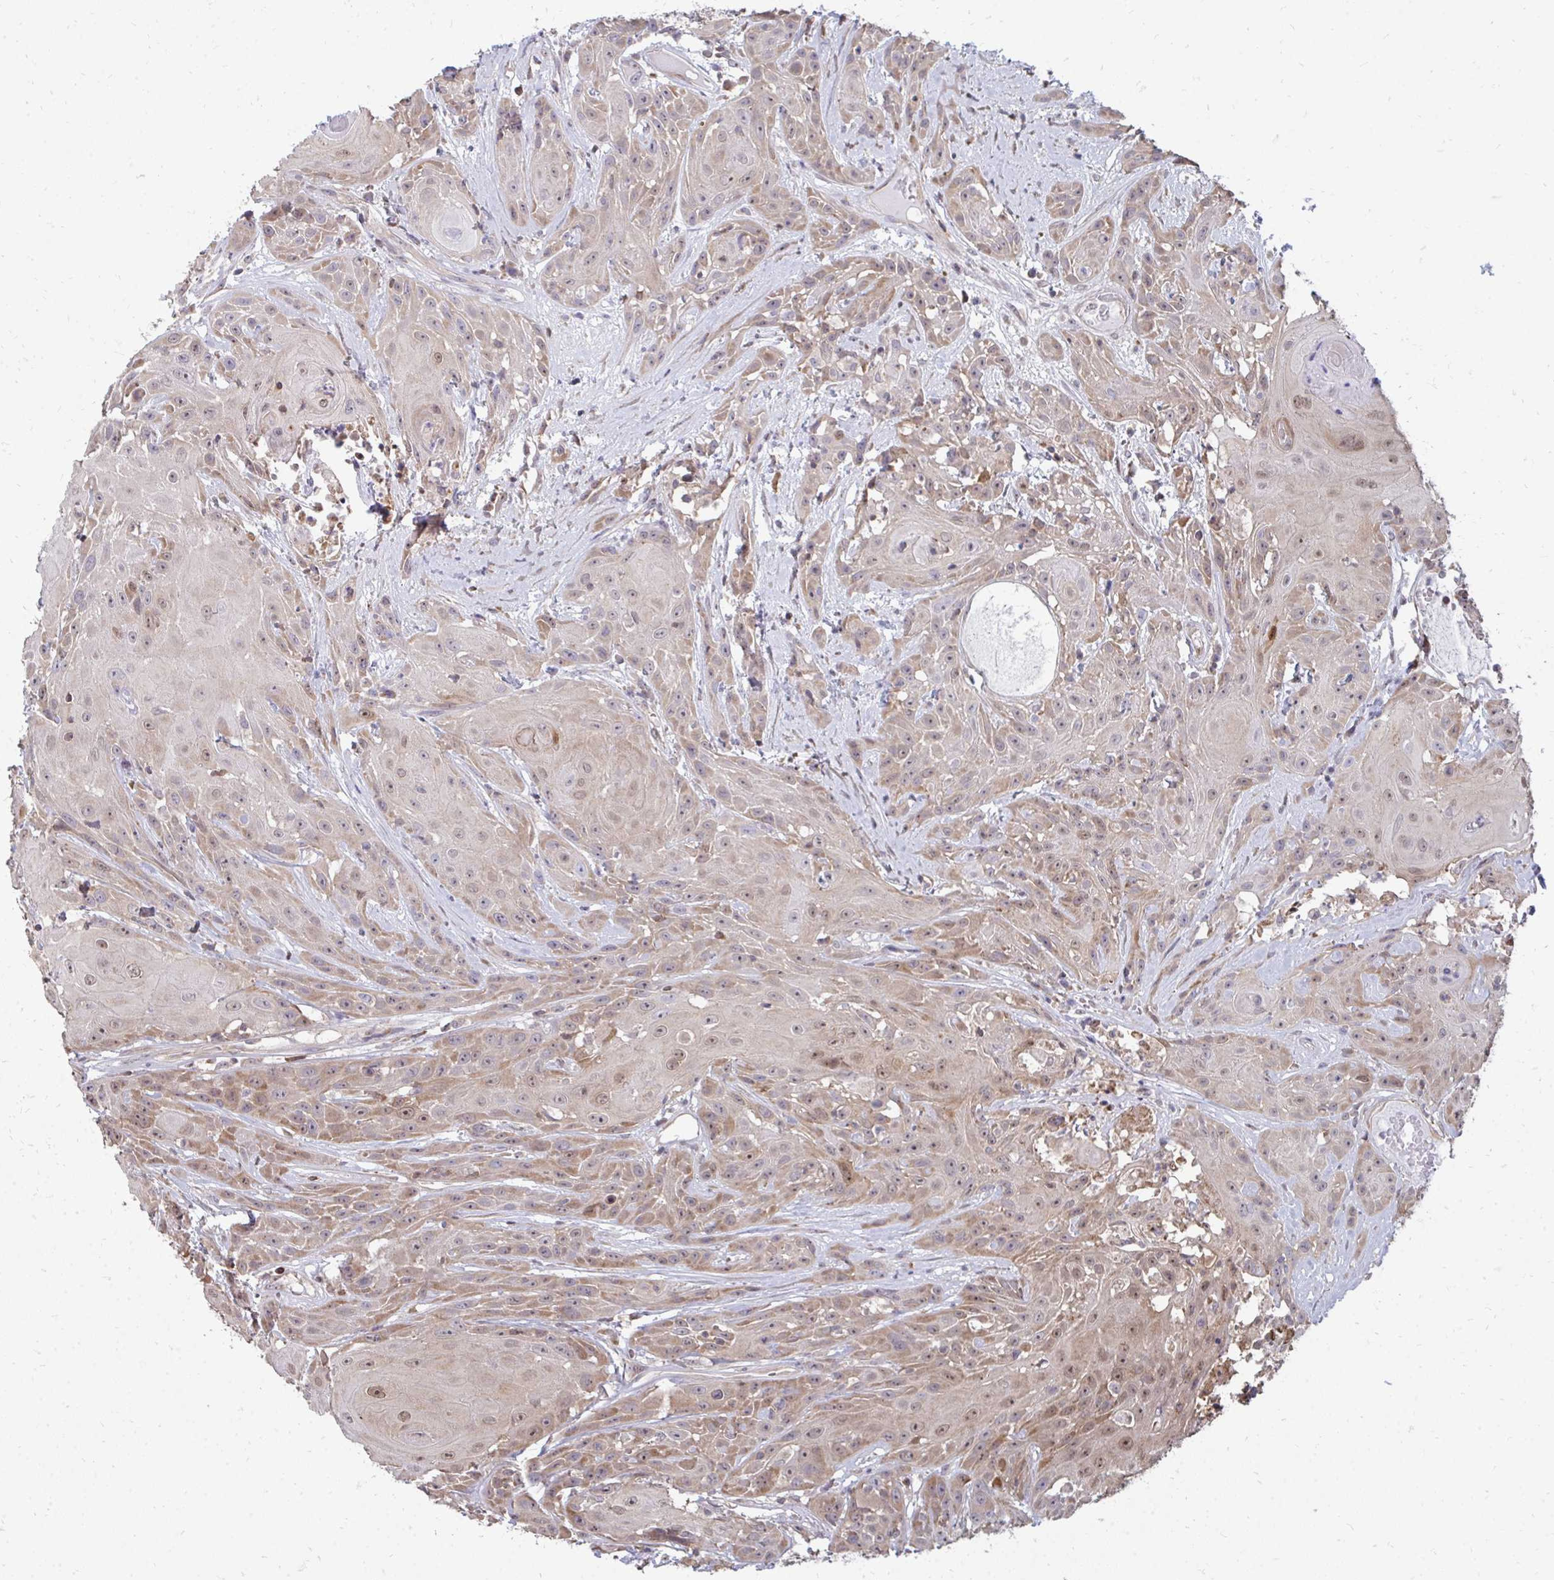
{"staining": {"intensity": "weak", "quantity": ">75%", "location": "cytoplasmic/membranous"}, "tissue": "head and neck cancer", "cell_type": "Tumor cells", "image_type": "cancer", "snomed": [{"axis": "morphology", "description": "Squamous cell carcinoma, NOS"}, {"axis": "topography", "description": "Skin"}, {"axis": "topography", "description": "Head-Neck"}], "caption": "Tumor cells show low levels of weak cytoplasmic/membranous staining in approximately >75% of cells in head and neck cancer (squamous cell carcinoma).", "gene": "DNAJA2", "patient": {"sex": "male", "age": 80}}